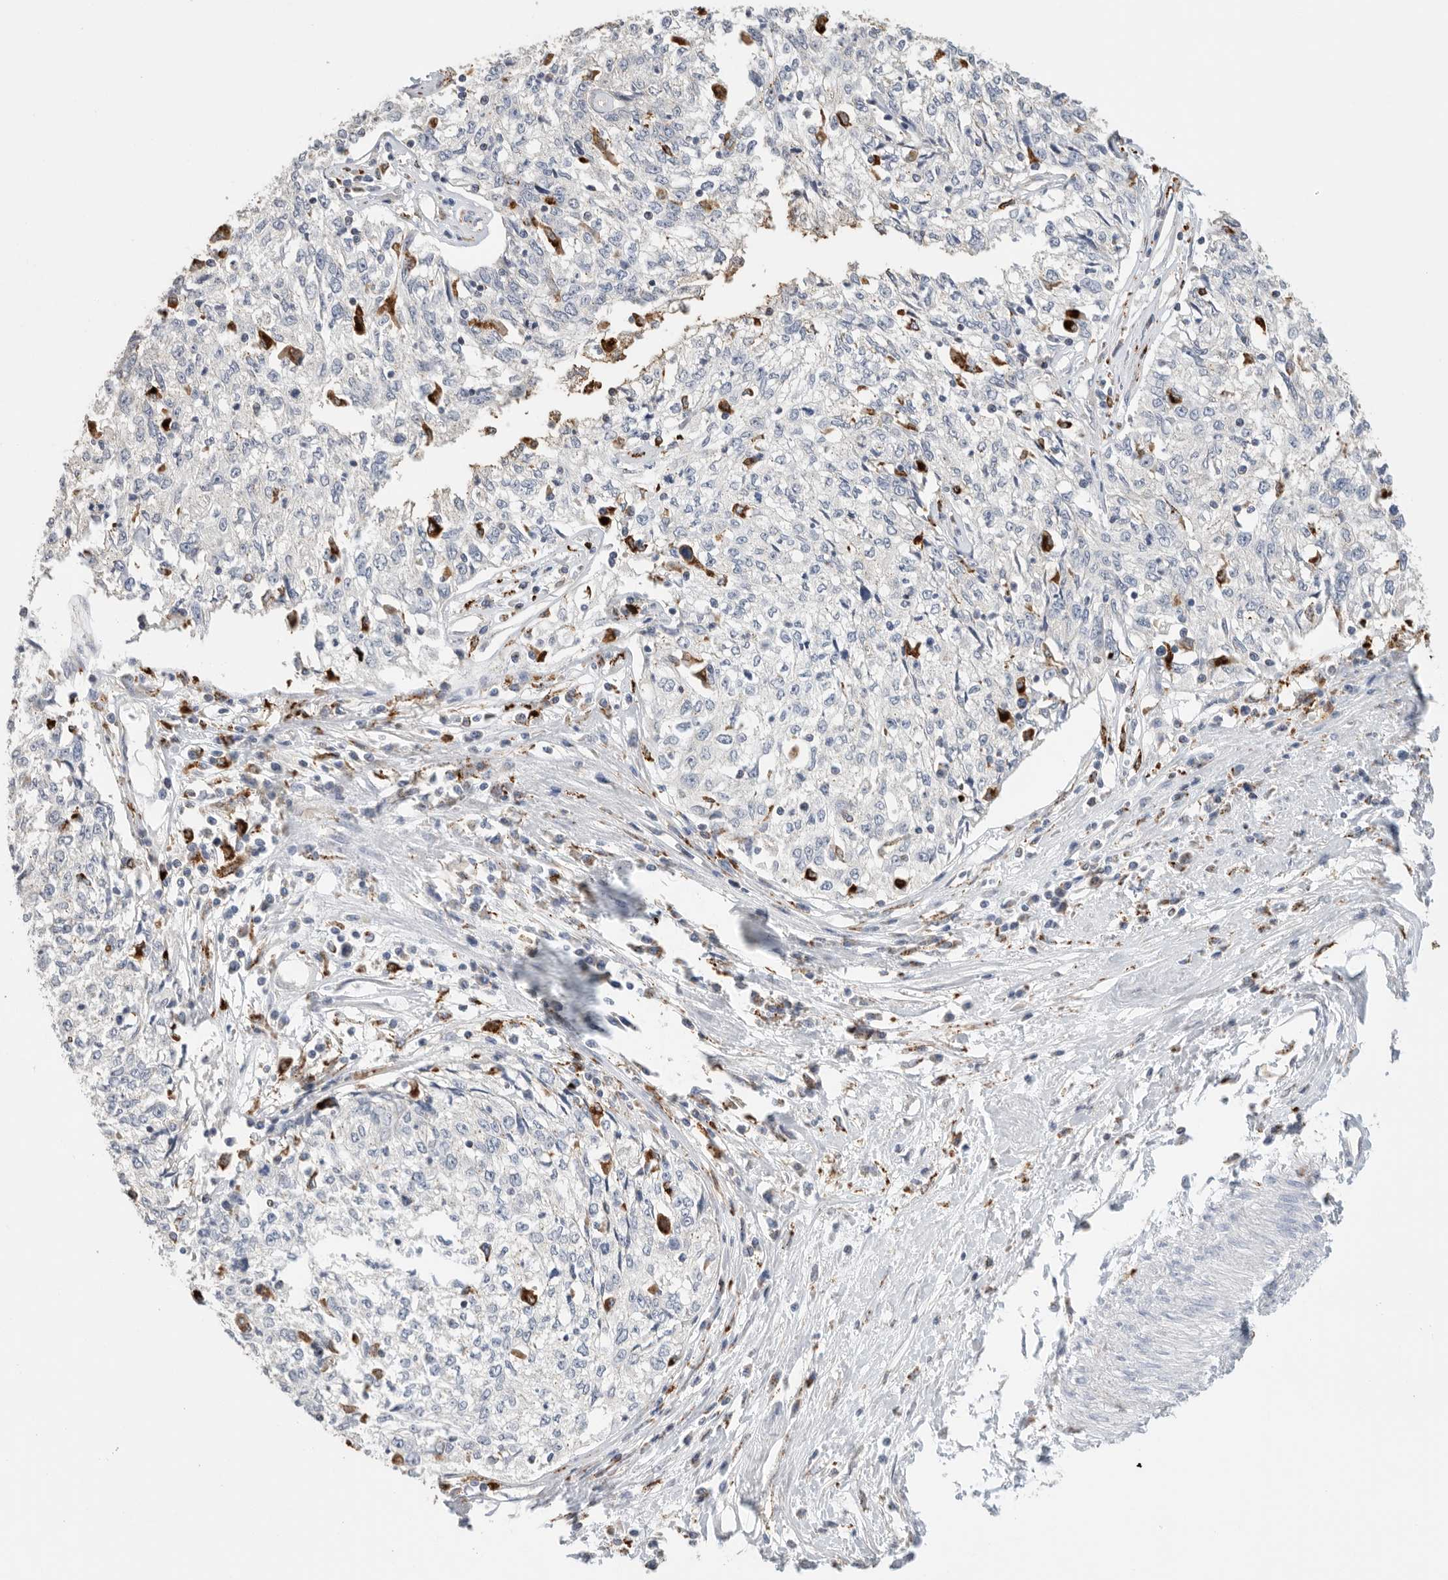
{"staining": {"intensity": "negative", "quantity": "none", "location": "none"}, "tissue": "cervical cancer", "cell_type": "Tumor cells", "image_type": "cancer", "snomed": [{"axis": "morphology", "description": "Squamous cell carcinoma, NOS"}, {"axis": "topography", "description": "Cervix"}], "caption": "The photomicrograph reveals no significant positivity in tumor cells of cervical cancer (squamous cell carcinoma). (IHC, brightfield microscopy, high magnification).", "gene": "GGH", "patient": {"sex": "female", "age": 57}}